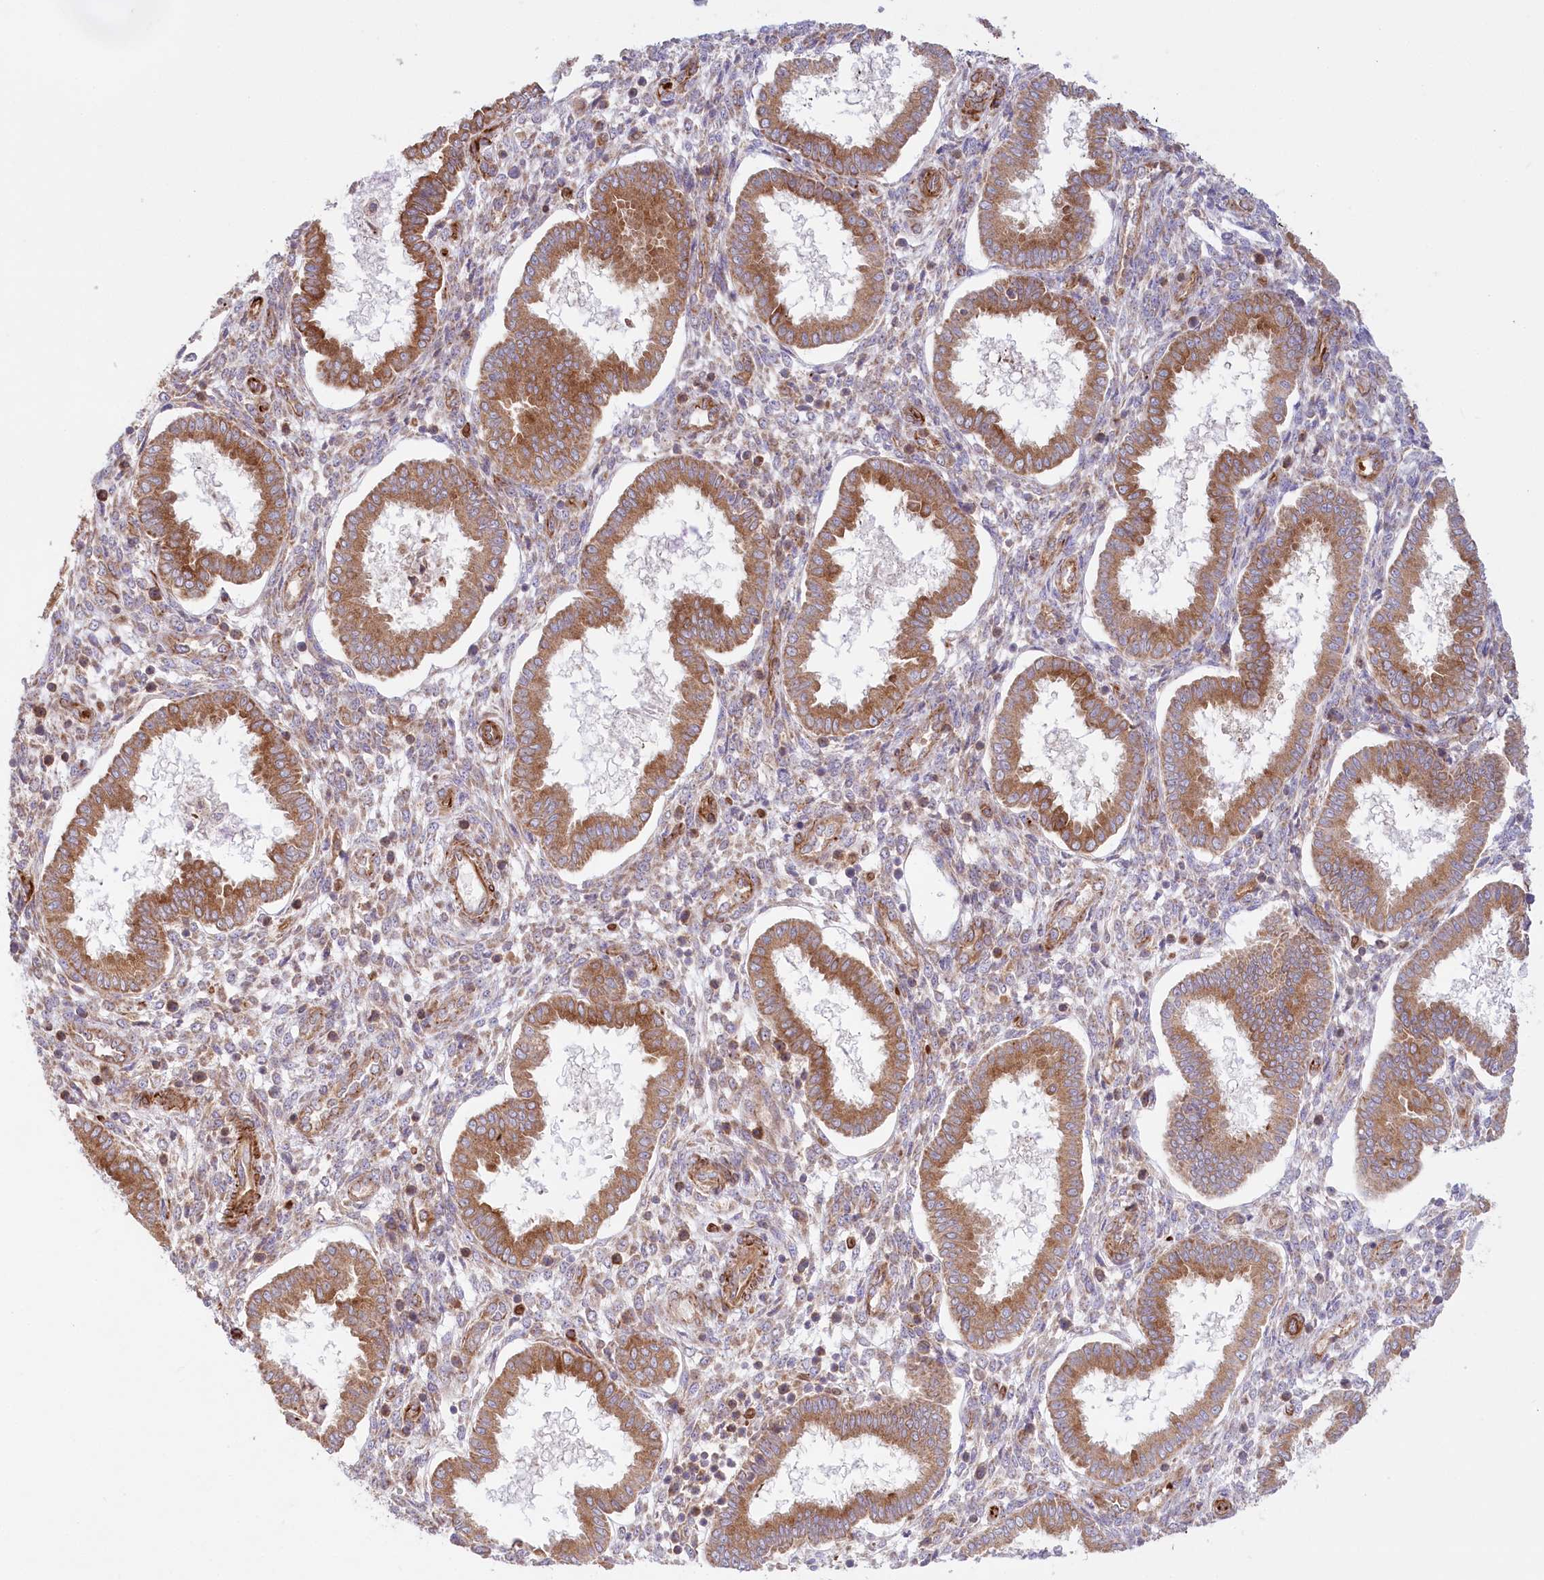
{"staining": {"intensity": "weak", "quantity": "25%-75%", "location": "cytoplasmic/membranous"}, "tissue": "endometrium", "cell_type": "Cells in endometrial stroma", "image_type": "normal", "snomed": [{"axis": "morphology", "description": "Normal tissue, NOS"}, {"axis": "topography", "description": "Endometrium"}], "caption": "This image displays immunohistochemistry staining of benign endometrium, with low weak cytoplasmic/membranous positivity in approximately 25%-75% of cells in endometrial stroma.", "gene": "COMMD3", "patient": {"sex": "female", "age": 24}}